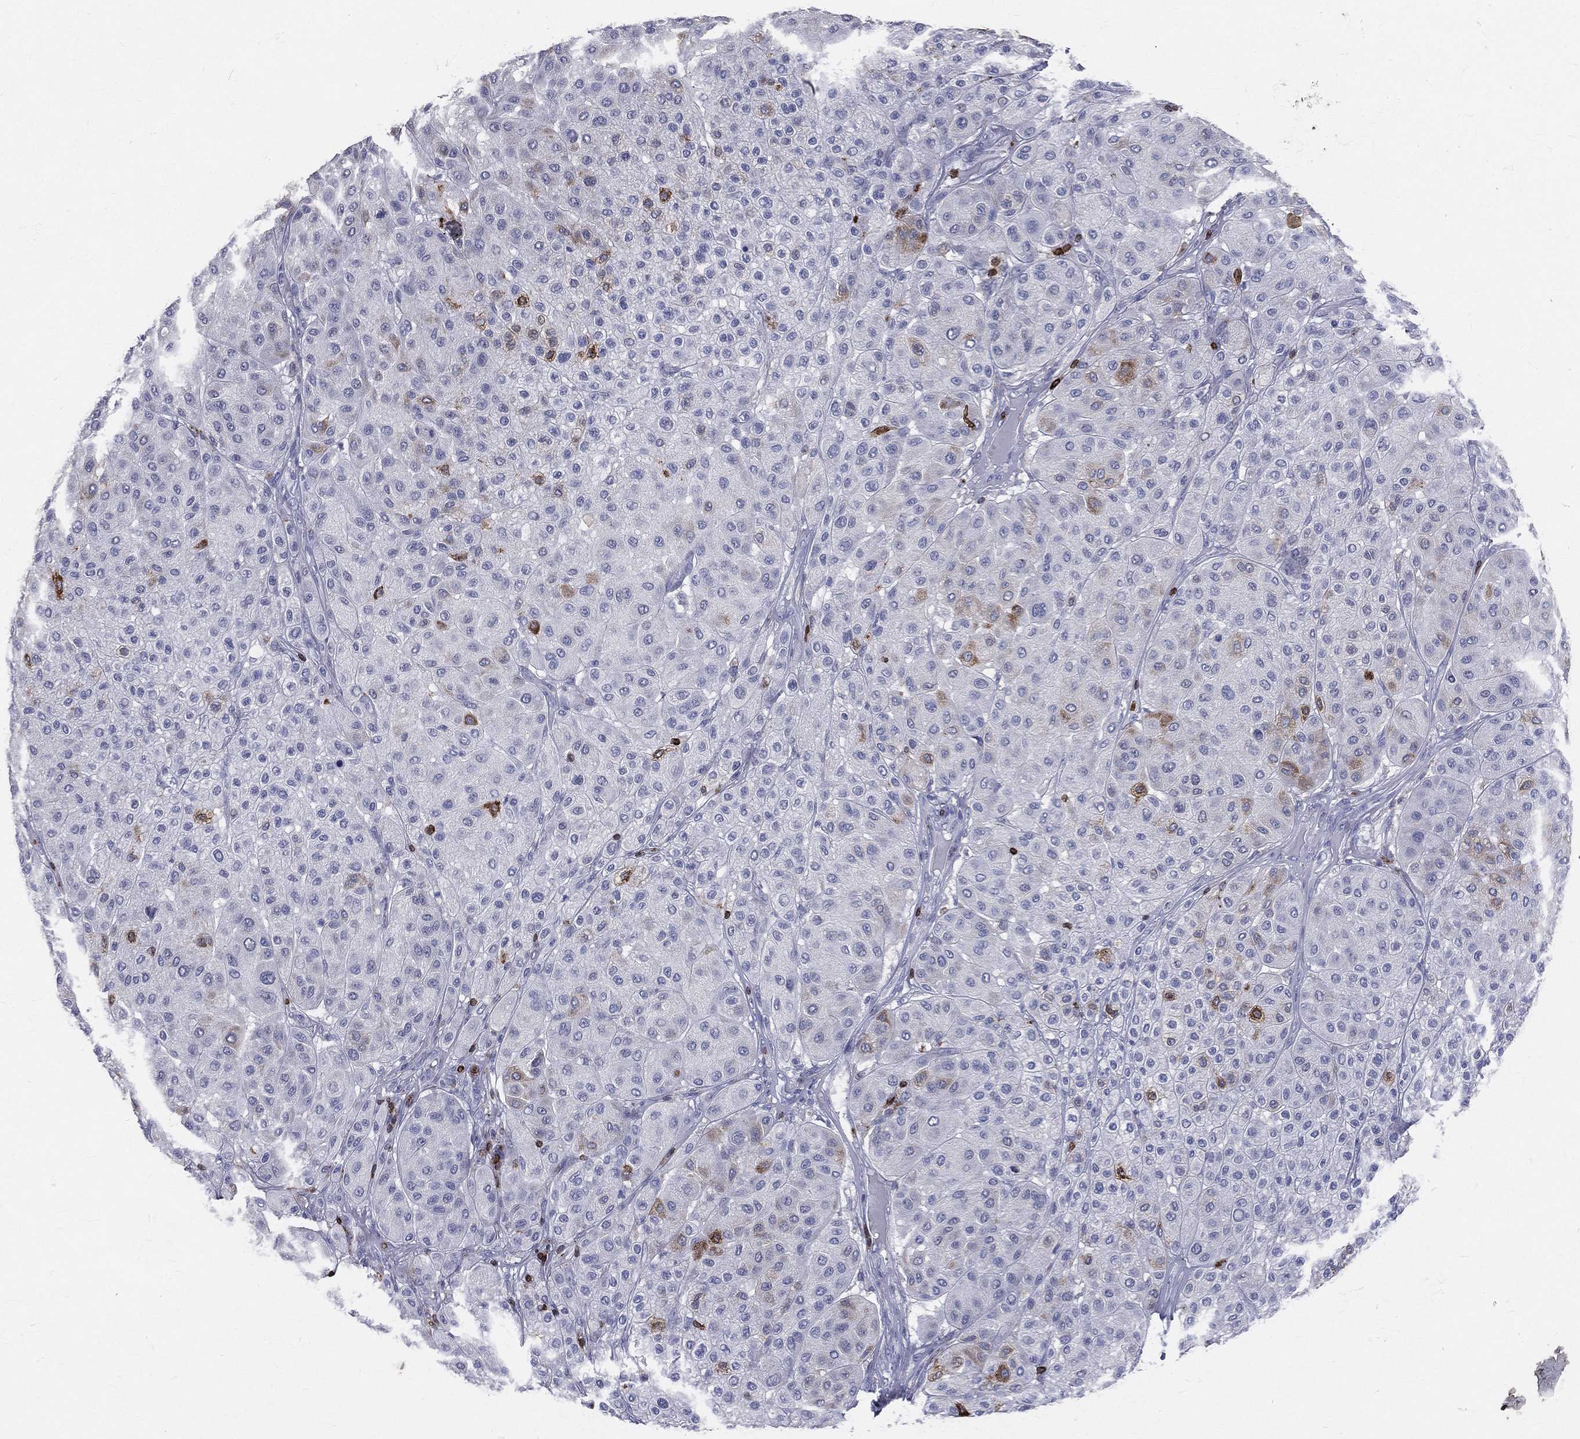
{"staining": {"intensity": "moderate", "quantity": "<25%", "location": "cytoplasmic/membranous"}, "tissue": "melanoma", "cell_type": "Tumor cells", "image_type": "cancer", "snomed": [{"axis": "morphology", "description": "Malignant melanoma, Metastatic site"}, {"axis": "topography", "description": "Smooth muscle"}], "caption": "Melanoma tissue exhibits moderate cytoplasmic/membranous expression in about <25% of tumor cells, visualized by immunohistochemistry. (DAB (3,3'-diaminobenzidine) IHC, brown staining for protein, blue staining for nuclei).", "gene": "CTSW", "patient": {"sex": "male", "age": 41}}